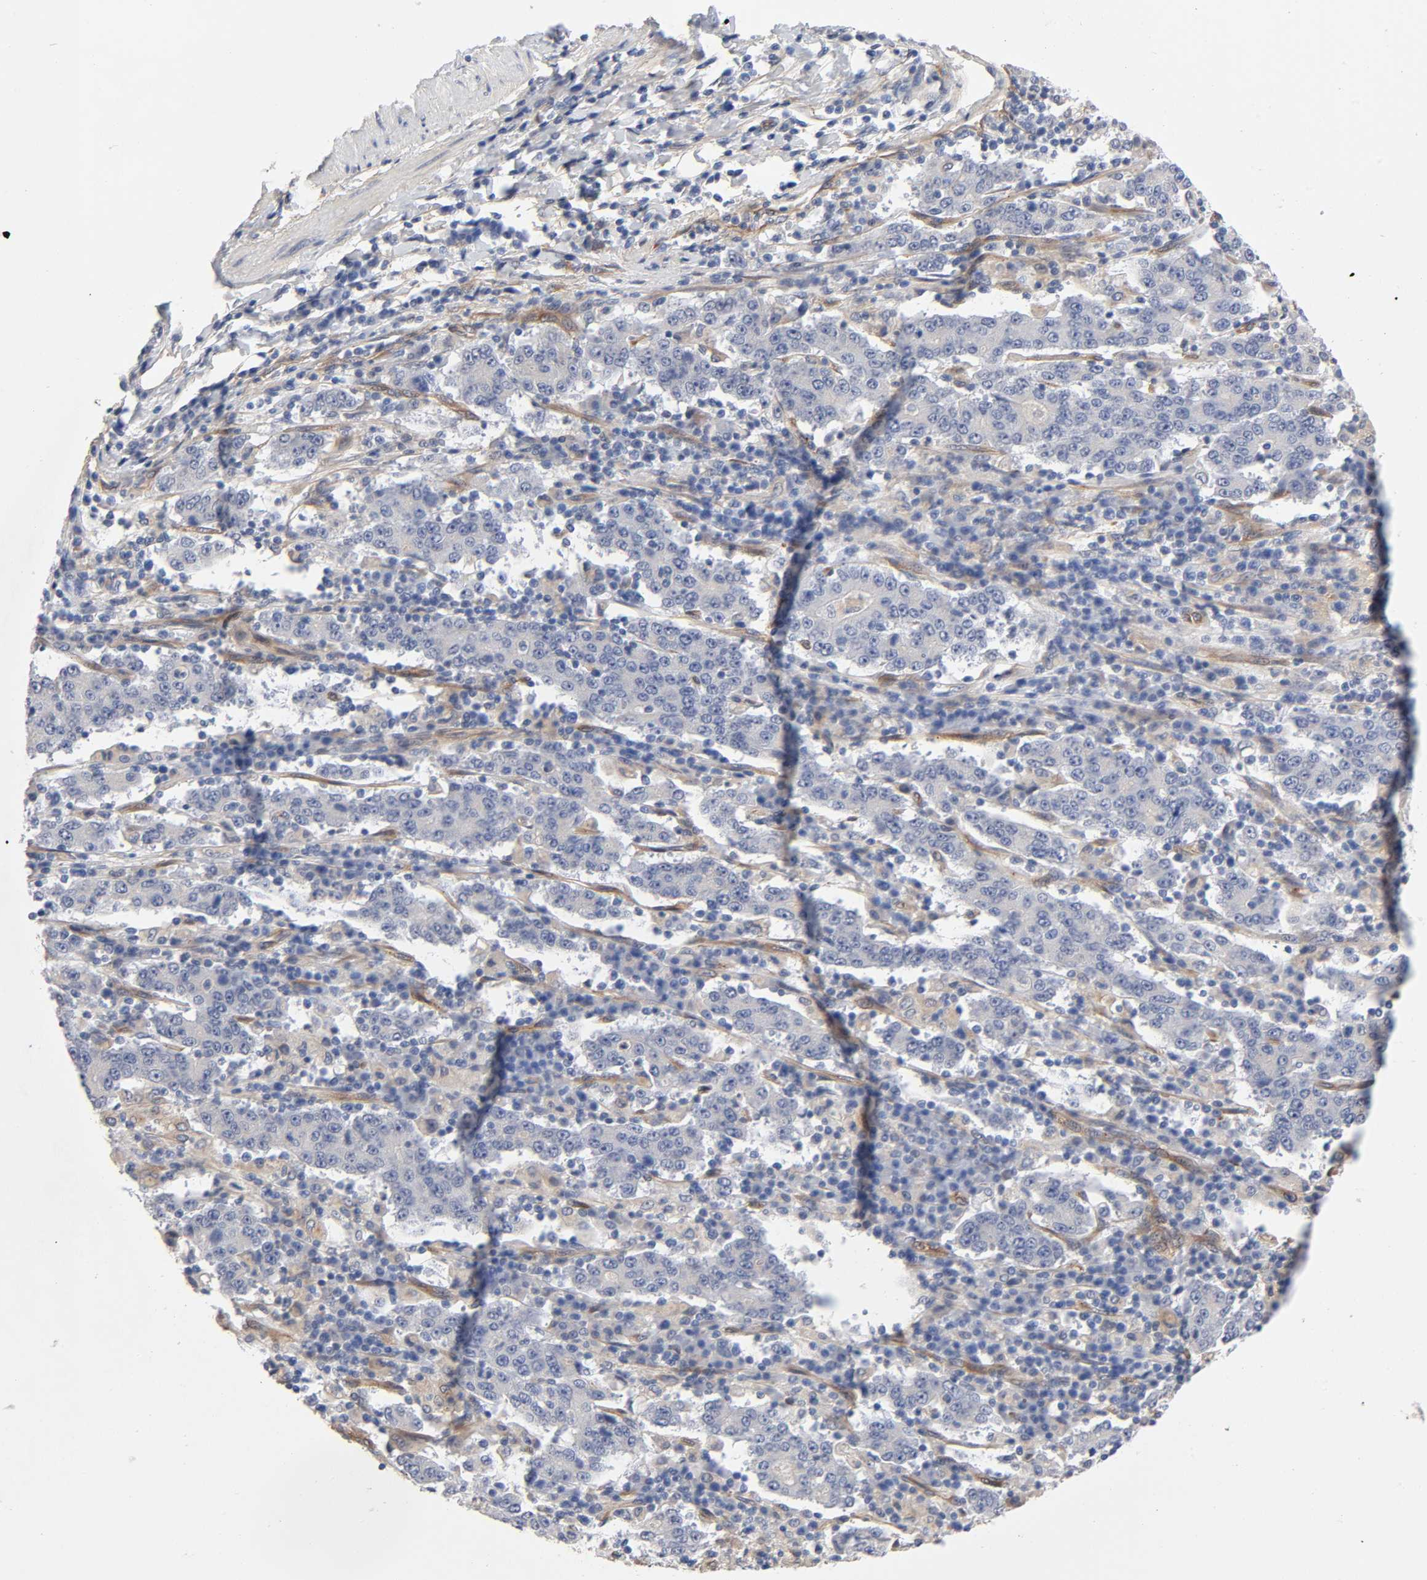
{"staining": {"intensity": "negative", "quantity": "none", "location": "none"}, "tissue": "stomach cancer", "cell_type": "Tumor cells", "image_type": "cancer", "snomed": [{"axis": "morphology", "description": "Normal tissue, NOS"}, {"axis": "morphology", "description": "Adenocarcinoma, NOS"}, {"axis": "topography", "description": "Stomach, upper"}, {"axis": "topography", "description": "Stomach"}], "caption": "High power microscopy micrograph of an immunohistochemistry (IHC) photomicrograph of stomach cancer (adenocarcinoma), revealing no significant staining in tumor cells. (DAB (3,3'-diaminobenzidine) immunohistochemistry, high magnification).", "gene": "RAB13", "patient": {"sex": "male", "age": 59}}